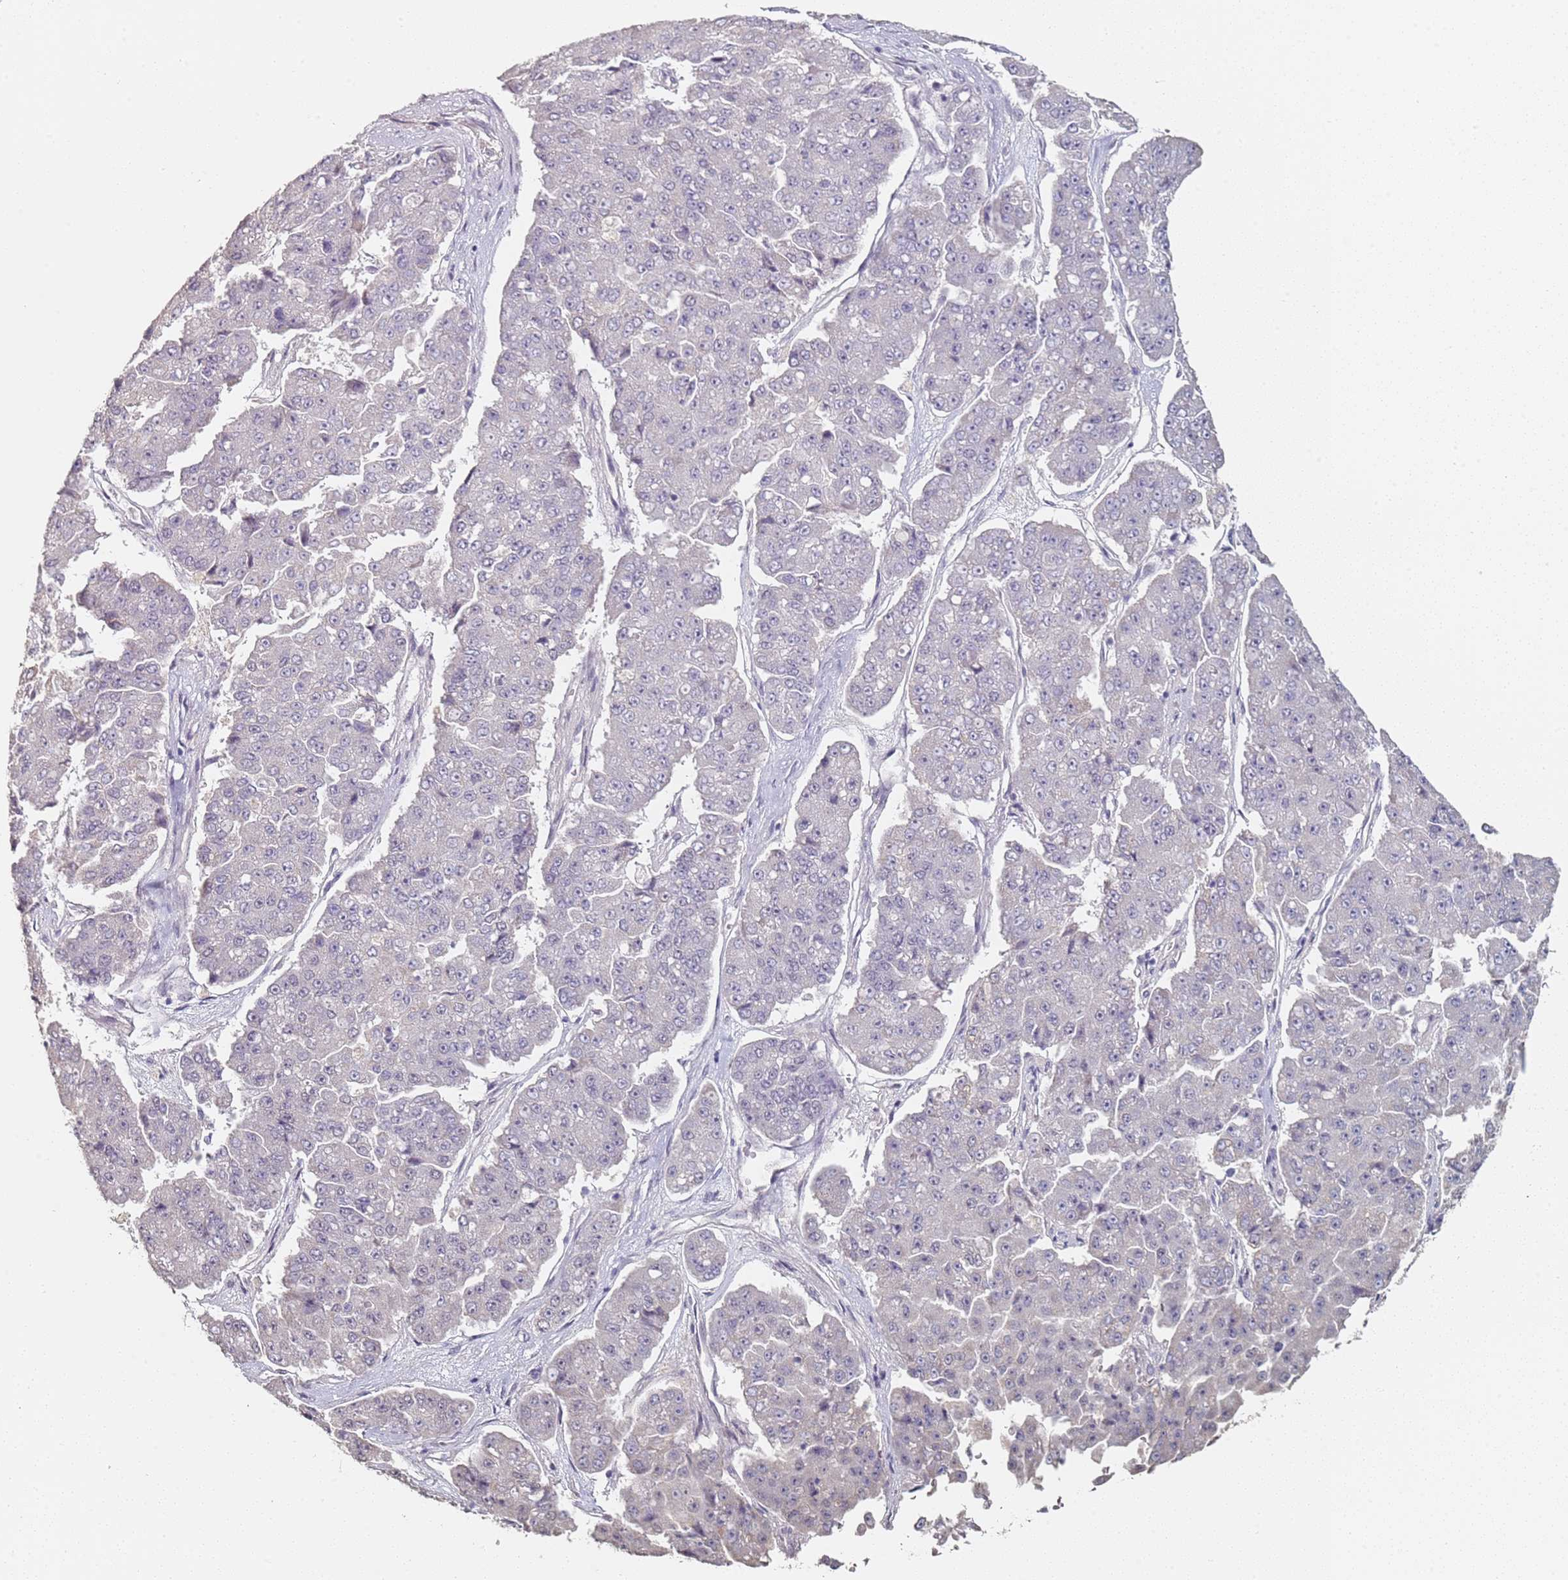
{"staining": {"intensity": "negative", "quantity": "none", "location": "none"}, "tissue": "pancreatic cancer", "cell_type": "Tumor cells", "image_type": "cancer", "snomed": [{"axis": "morphology", "description": "Adenocarcinoma, NOS"}, {"axis": "topography", "description": "Pancreas"}], "caption": "Adenocarcinoma (pancreatic) stained for a protein using immunohistochemistry displays no positivity tumor cells.", "gene": "DNAH11", "patient": {"sex": "male", "age": 50}}